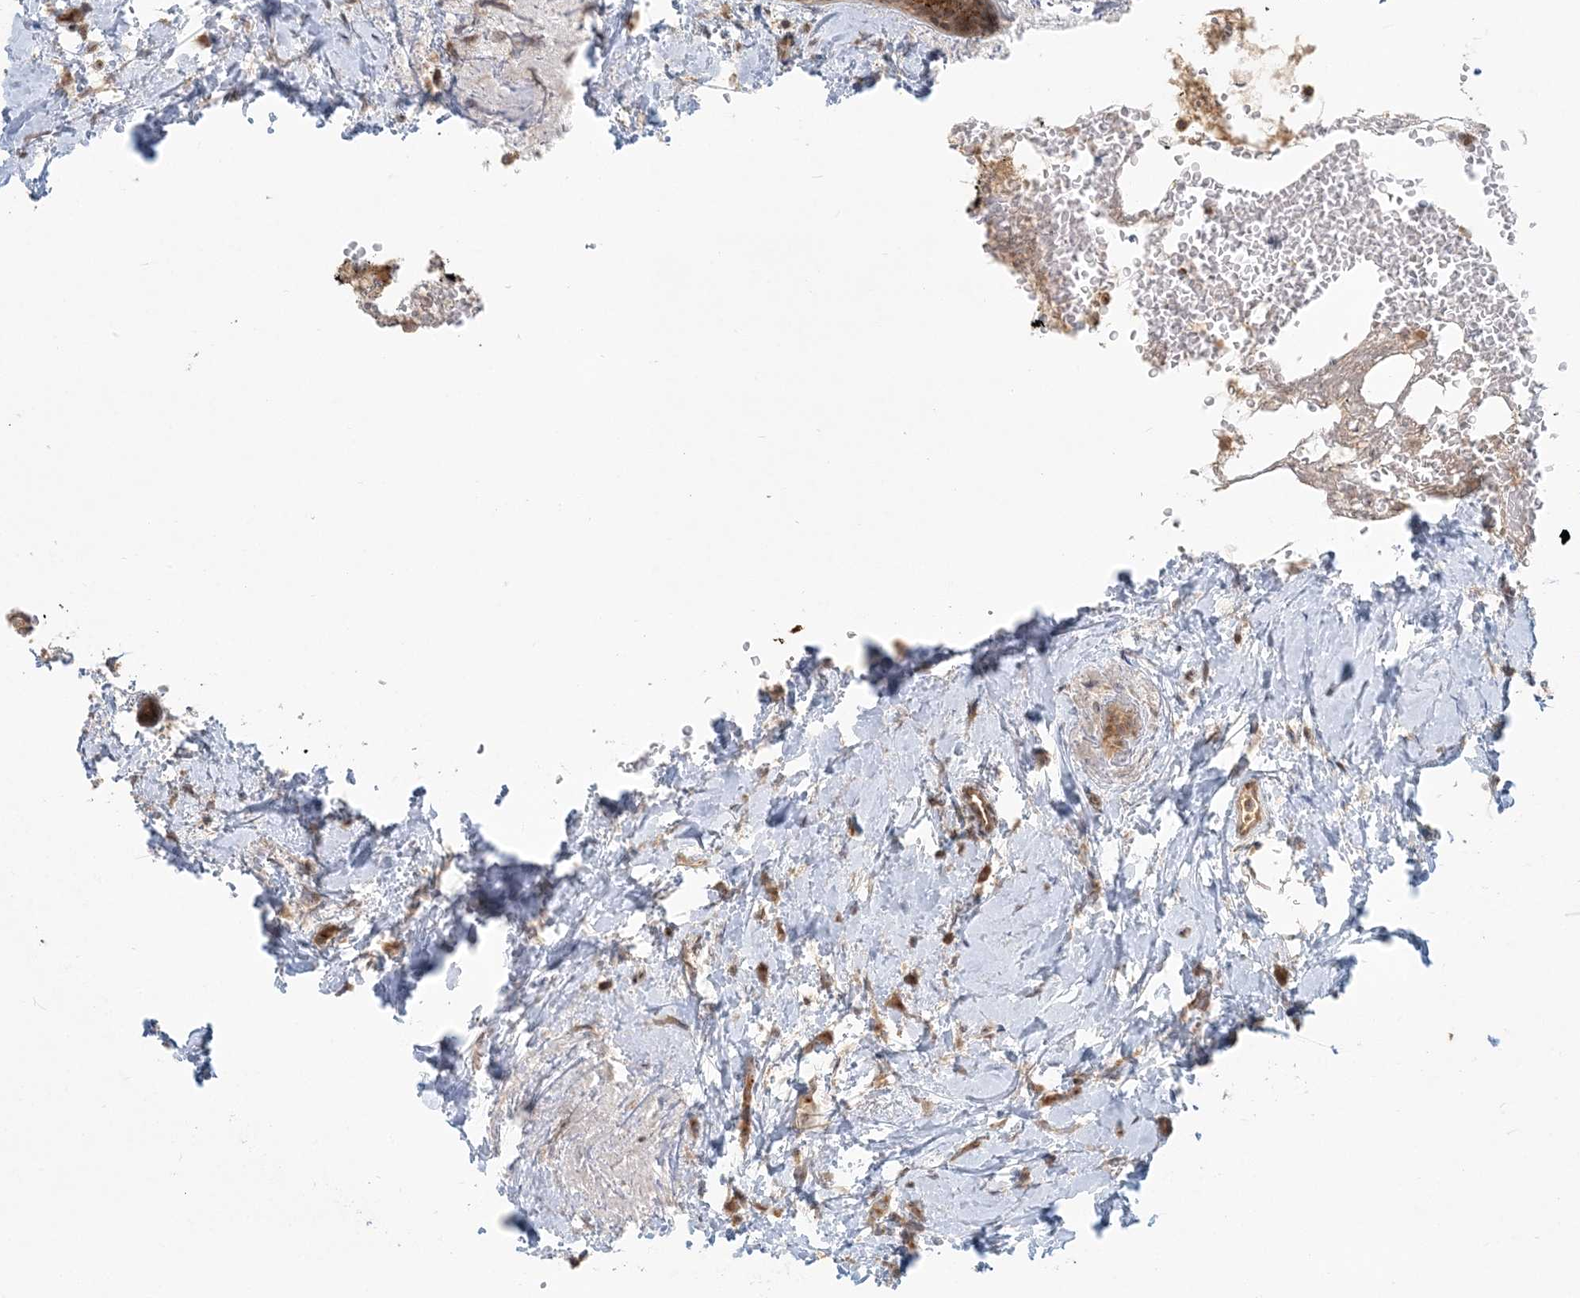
{"staining": {"intensity": "moderate", "quantity": ">75%", "location": "cytoplasmic/membranous"}, "tissue": "breast cancer", "cell_type": "Tumor cells", "image_type": "cancer", "snomed": [{"axis": "morphology", "description": "Lobular carcinoma"}, {"axis": "topography", "description": "Breast"}], "caption": "This image exhibits IHC staining of breast cancer, with medium moderate cytoplasmic/membranous positivity in approximately >75% of tumor cells.", "gene": "AP1AR", "patient": {"sex": "female", "age": 47}}